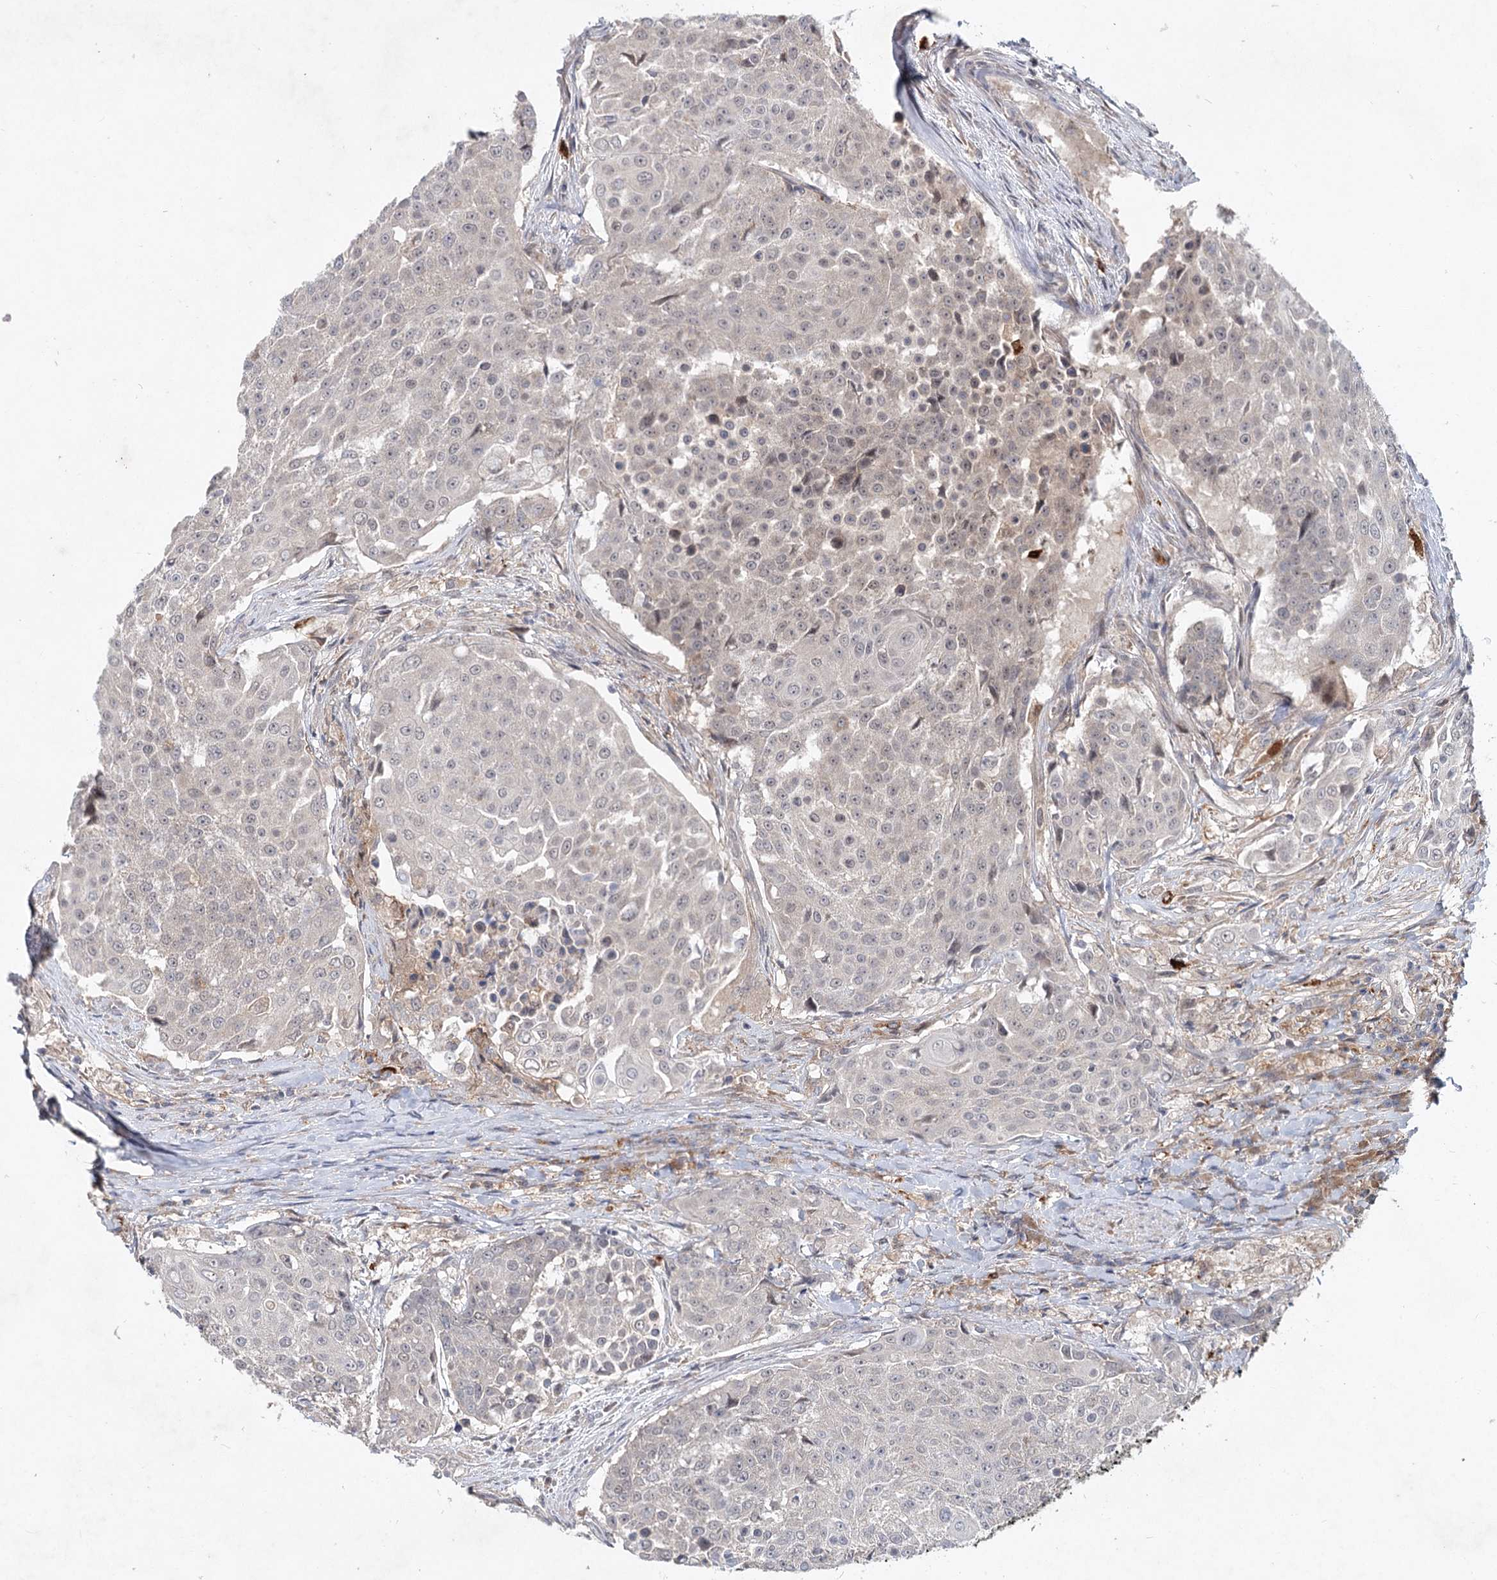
{"staining": {"intensity": "weak", "quantity": "<25%", "location": "nuclear"}, "tissue": "urothelial cancer", "cell_type": "Tumor cells", "image_type": "cancer", "snomed": [{"axis": "morphology", "description": "Urothelial carcinoma, High grade"}, {"axis": "topography", "description": "Urinary bladder"}], "caption": "A photomicrograph of human high-grade urothelial carcinoma is negative for staining in tumor cells. The staining is performed using DAB brown chromogen with nuclei counter-stained in using hematoxylin.", "gene": "AP3B1", "patient": {"sex": "female", "age": 63}}